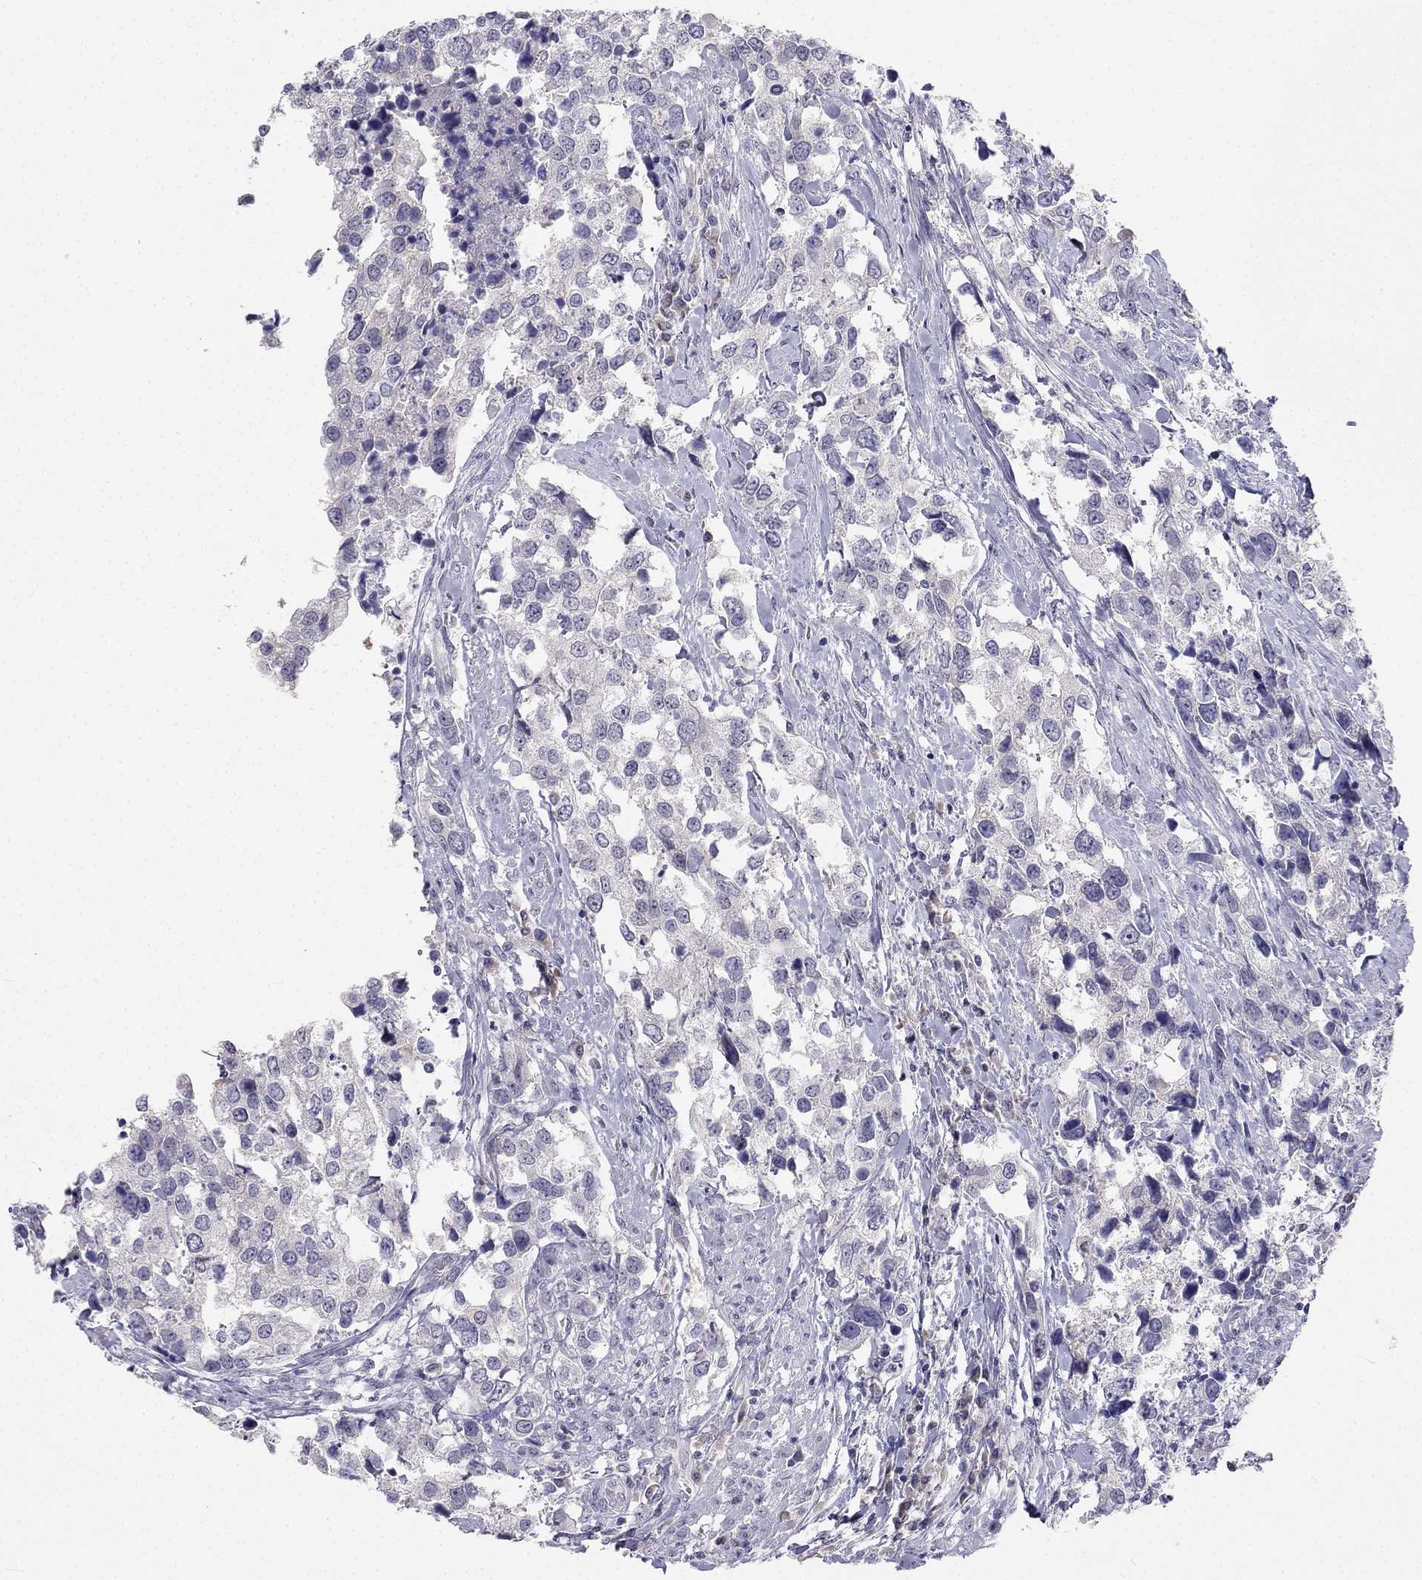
{"staining": {"intensity": "negative", "quantity": "none", "location": "none"}, "tissue": "urothelial cancer", "cell_type": "Tumor cells", "image_type": "cancer", "snomed": [{"axis": "morphology", "description": "Urothelial carcinoma, NOS"}, {"axis": "morphology", "description": "Urothelial carcinoma, High grade"}, {"axis": "topography", "description": "Urinary bladder"}], "caption": "Urothelial carcinoma (high-grade) was stained to show a protein in brown. There is no significant positivity in tumor cells.", "gene": "C16orf89", "patient": {"sex": "male", "age": 63}}